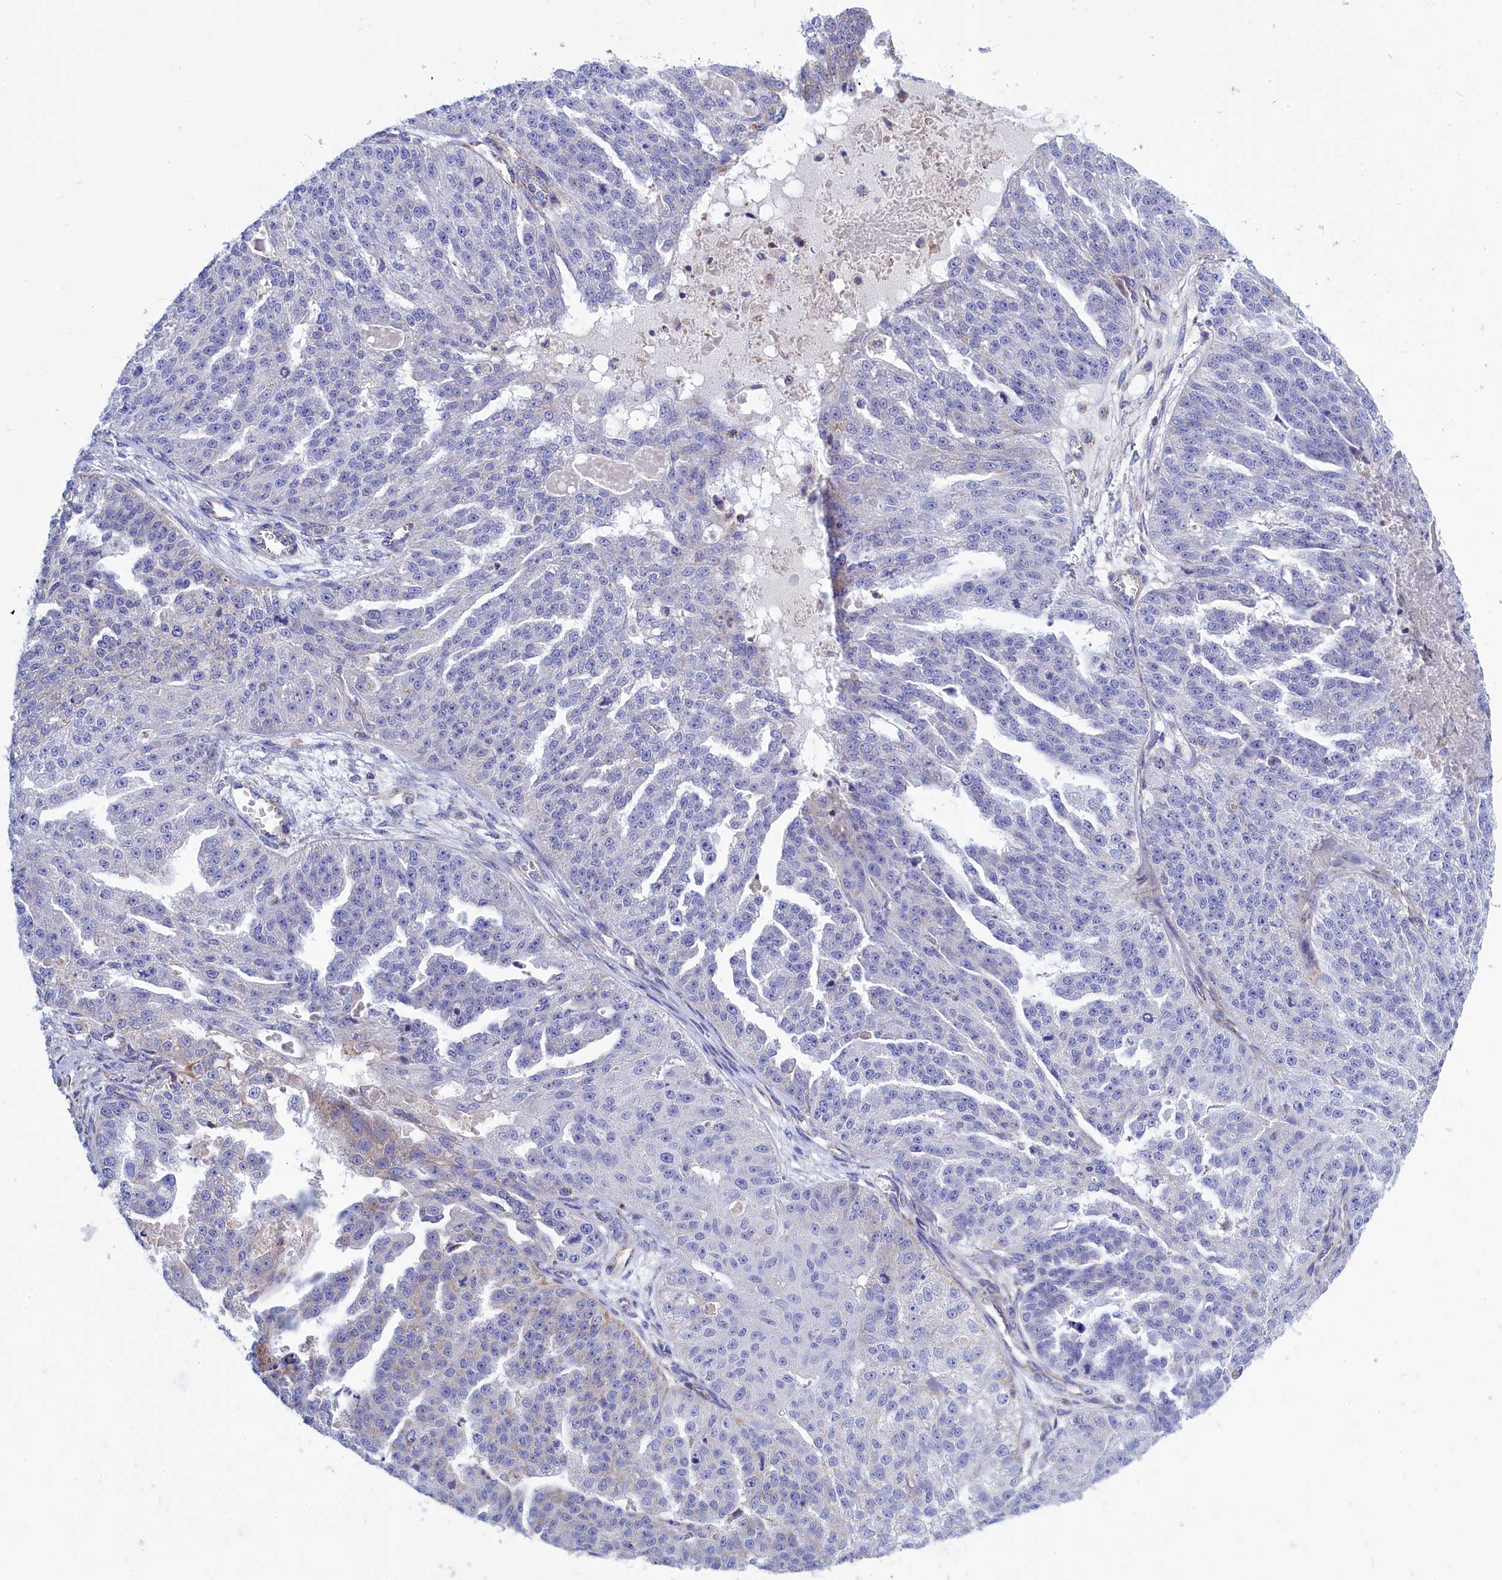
{"staining": {"intensity": "negative", "quantity": "none", "location": "none"}, "tissue": "ovarian cancer", "cell_type": "Tumor cells", "image_type": "cancer", "snomed": [{"axis": "morphology", "description": "Cystadenocarcinoma, serous, NOS"}, {"axis": "topography", "description": "Ovary"}], "caption": "Ovarian serous cystadenocarcinoma was stained to show a protein in brown. There is no significant expression in tumor cells. (Stains: DAB IHC with hematoxylin counter stain, Microscopy: brightfield microscopy at high magnification).", "gene": "CCRL2", "patient": {"sex": "female", "age": 58}}